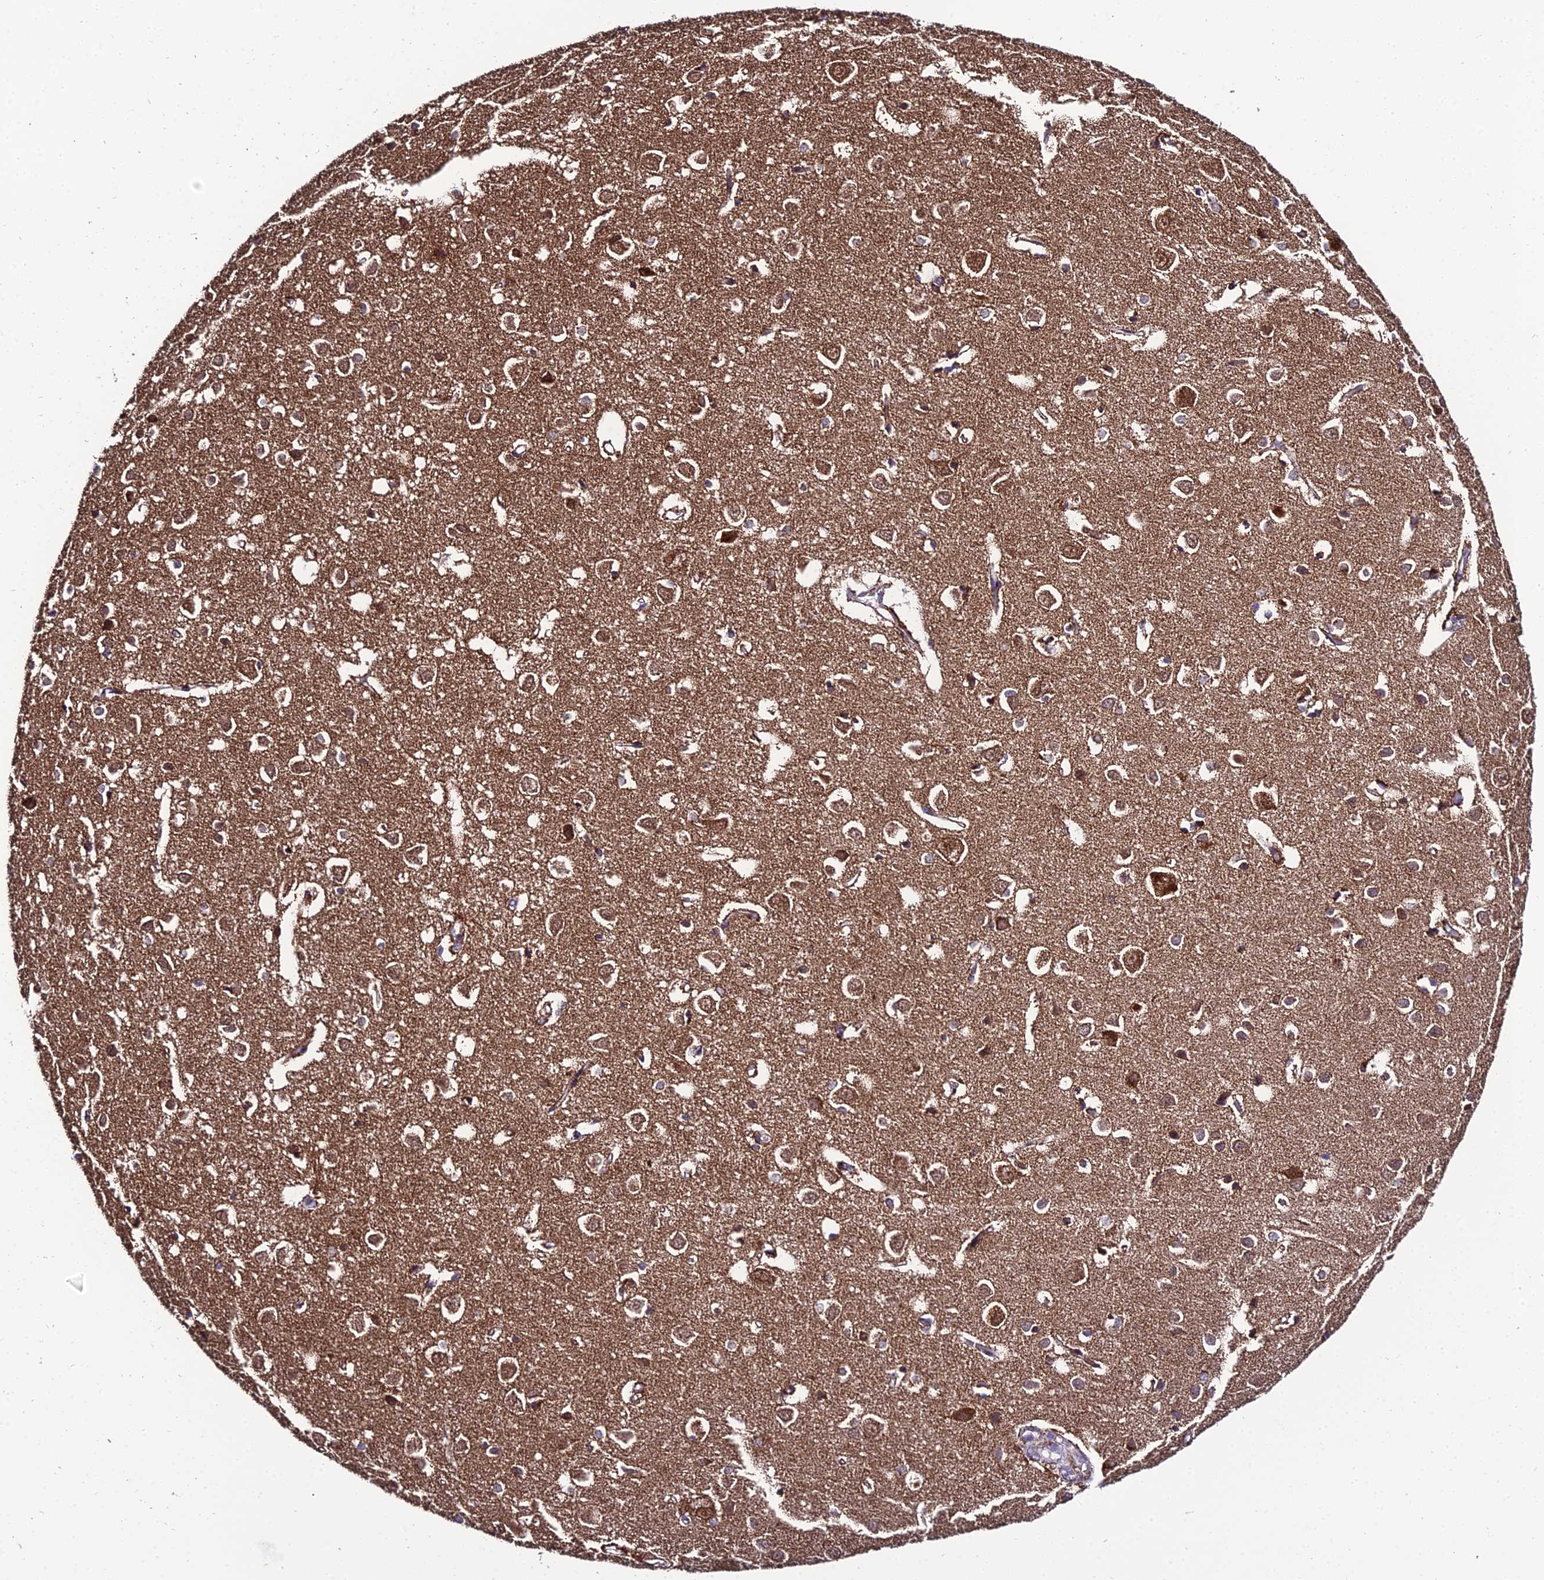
{"staining": {"intensity": "moderate", "quantity": "25%-75%", "location": "cytoplasmic/membranous"}, "tissue": "cerebral cortex", "cell_type": "Endothelial cells", "image_type": "normal", "snomed": [{"axis": "morphology", "description": "Normal tissue, NOS"}, {"axis": "topography", "description": "Cerebral cortex"}], "caption": "About 25%-75% of endothelial cells in normal cerebral cortex demonstrate moderate cytoplasmic/membranous protein positivity as visualized by brown immunohistochemical staining.", "gene": "PSMD2", "patient": {"sex": "female", "age": 64}}